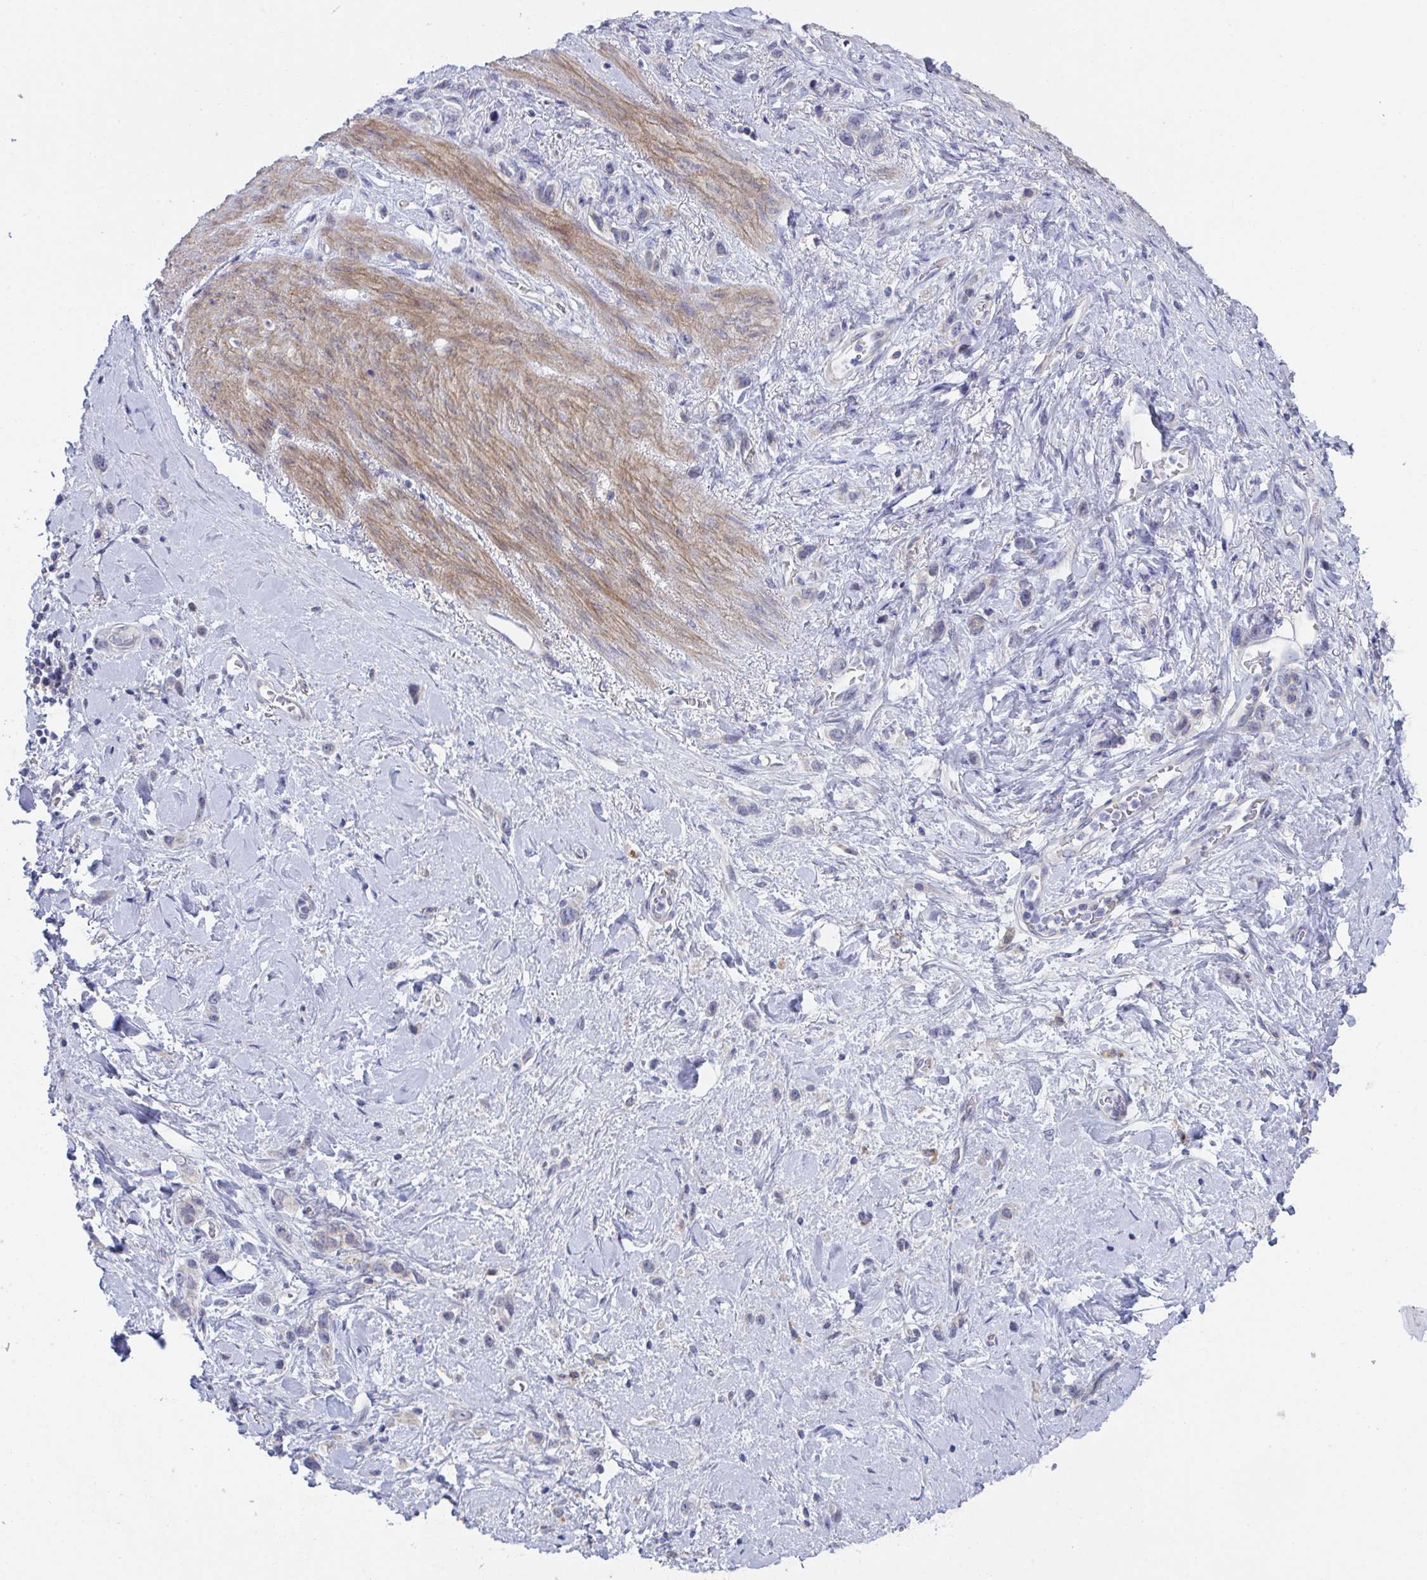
{"staining": {"intensity": "negative", "quantity": "none", "location": "none"}, "tissue": "stomach cancer", "cell_type": "Tumor cells", "image_type": "cancer", "snomed": [{"axis": "morphology", "description": "Adenocarcinoma, NOS"}, {"axis": "topography", "description": "Stomach"}], "caption": "There is no significant expression in tumor cells of stomach adenocarcinoma. The staining was performed using DAB (3,3'-diaminobenzidine) to visualize the protein expression in brown, while the nuclei were stained in blue with hematoxylin (Magnification: 20x).", "gene": "VWDE", "patient": {"sex": "female", "age": 65}}